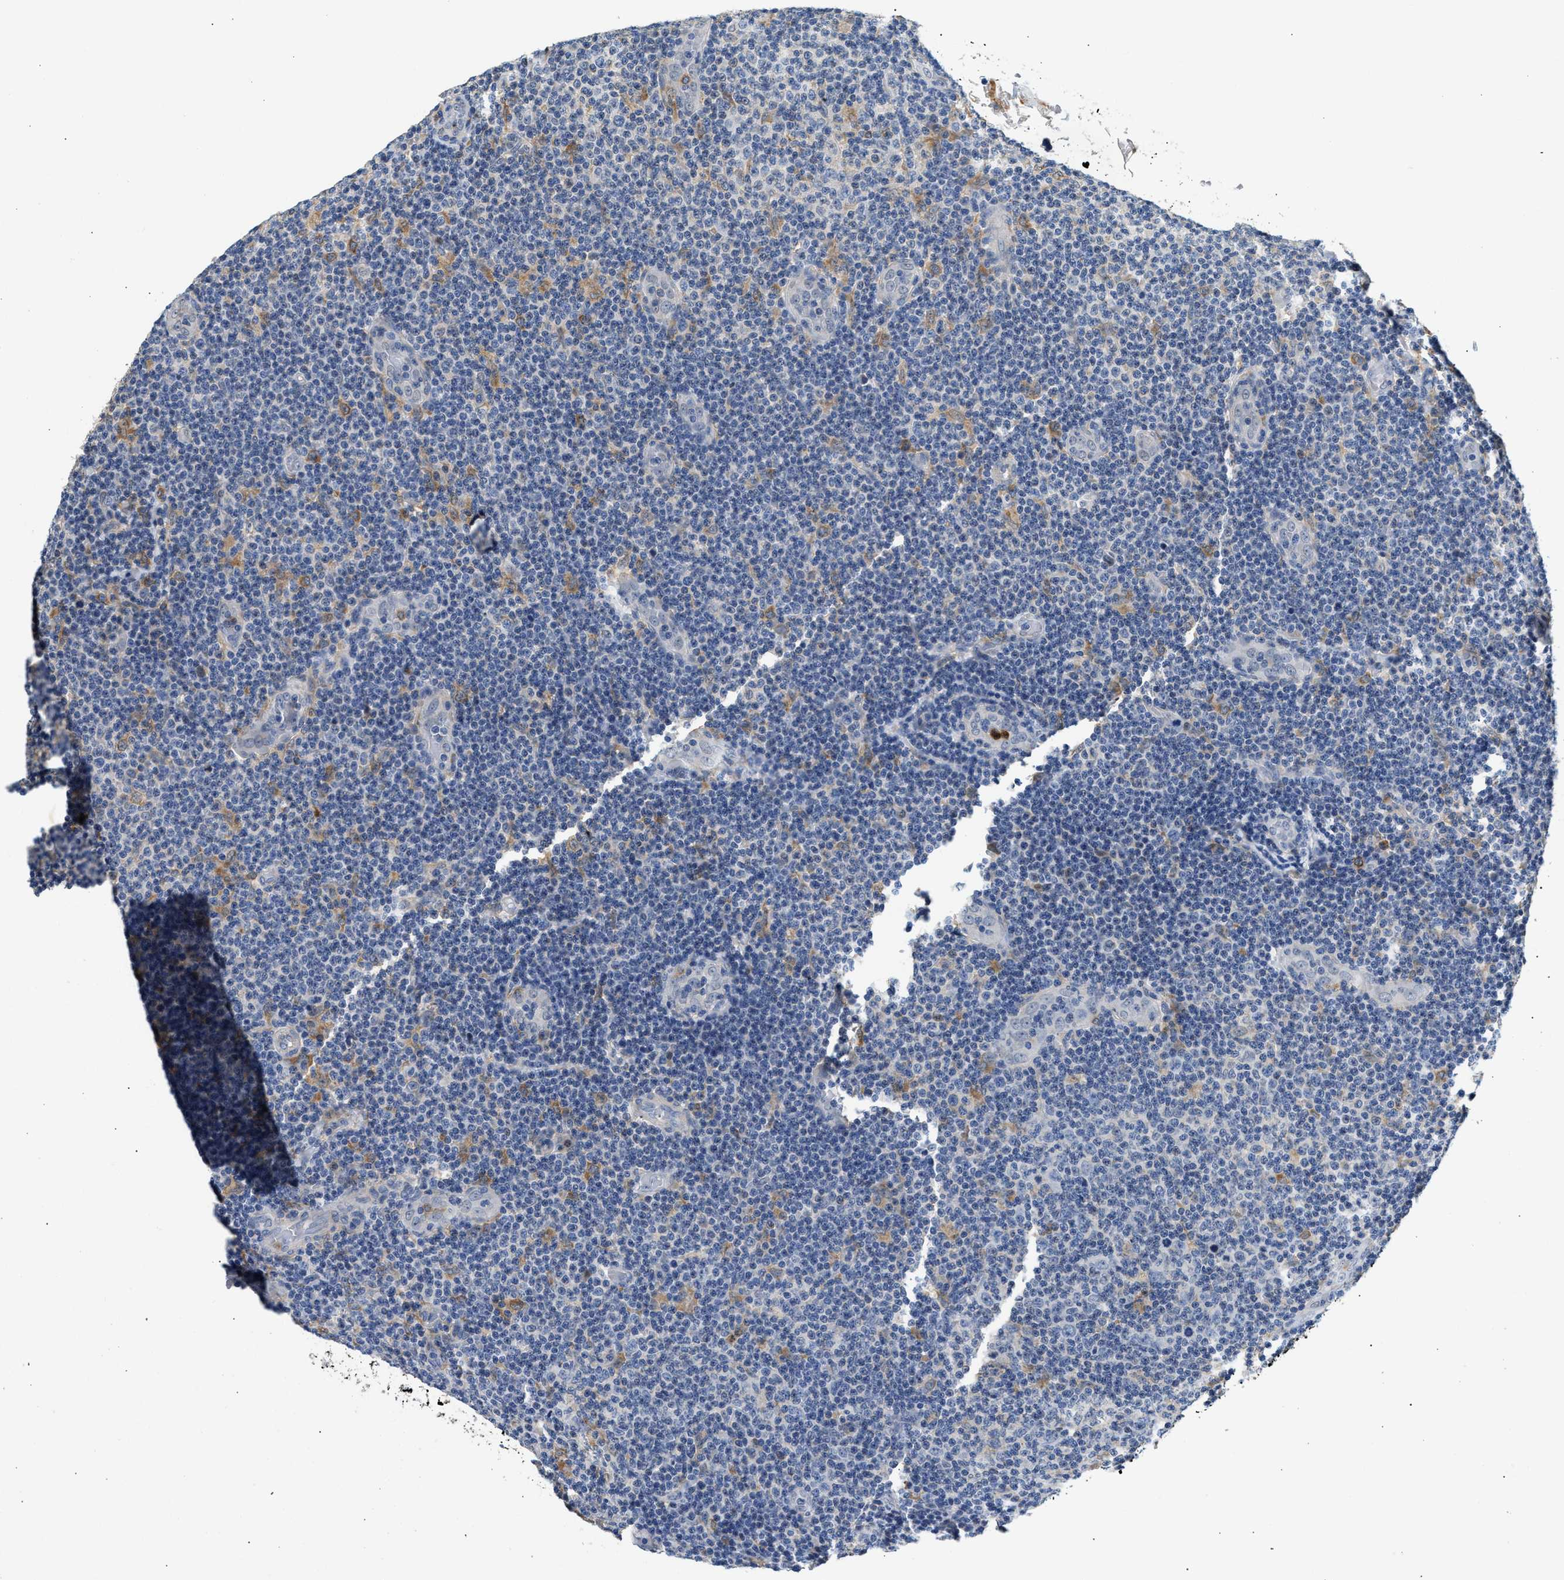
{"staining": {"intensity": "moderate", "quantity": "<25%", "location": "cytoplasmic/membranous"}, "tissue": "lymphoma", "cell_type": "Tumor cells", "image_type": "cancer", "snomed": [{"axis": "morphology", "description": "Malignant lymphoma, non-Hodgkin's type, Low grade"}, {"axis": "topography", "description": "Lymph node"}], "caption": "This is an image of immunohistochemistry staining of malignant lymphoma, non-Hodgkin's type (low-grade), which shows moderate expression in the cytoplasmic/membranous of tumor cells.", "gene": "RAB31", "patient": {"sex": "male", "age": 83}}